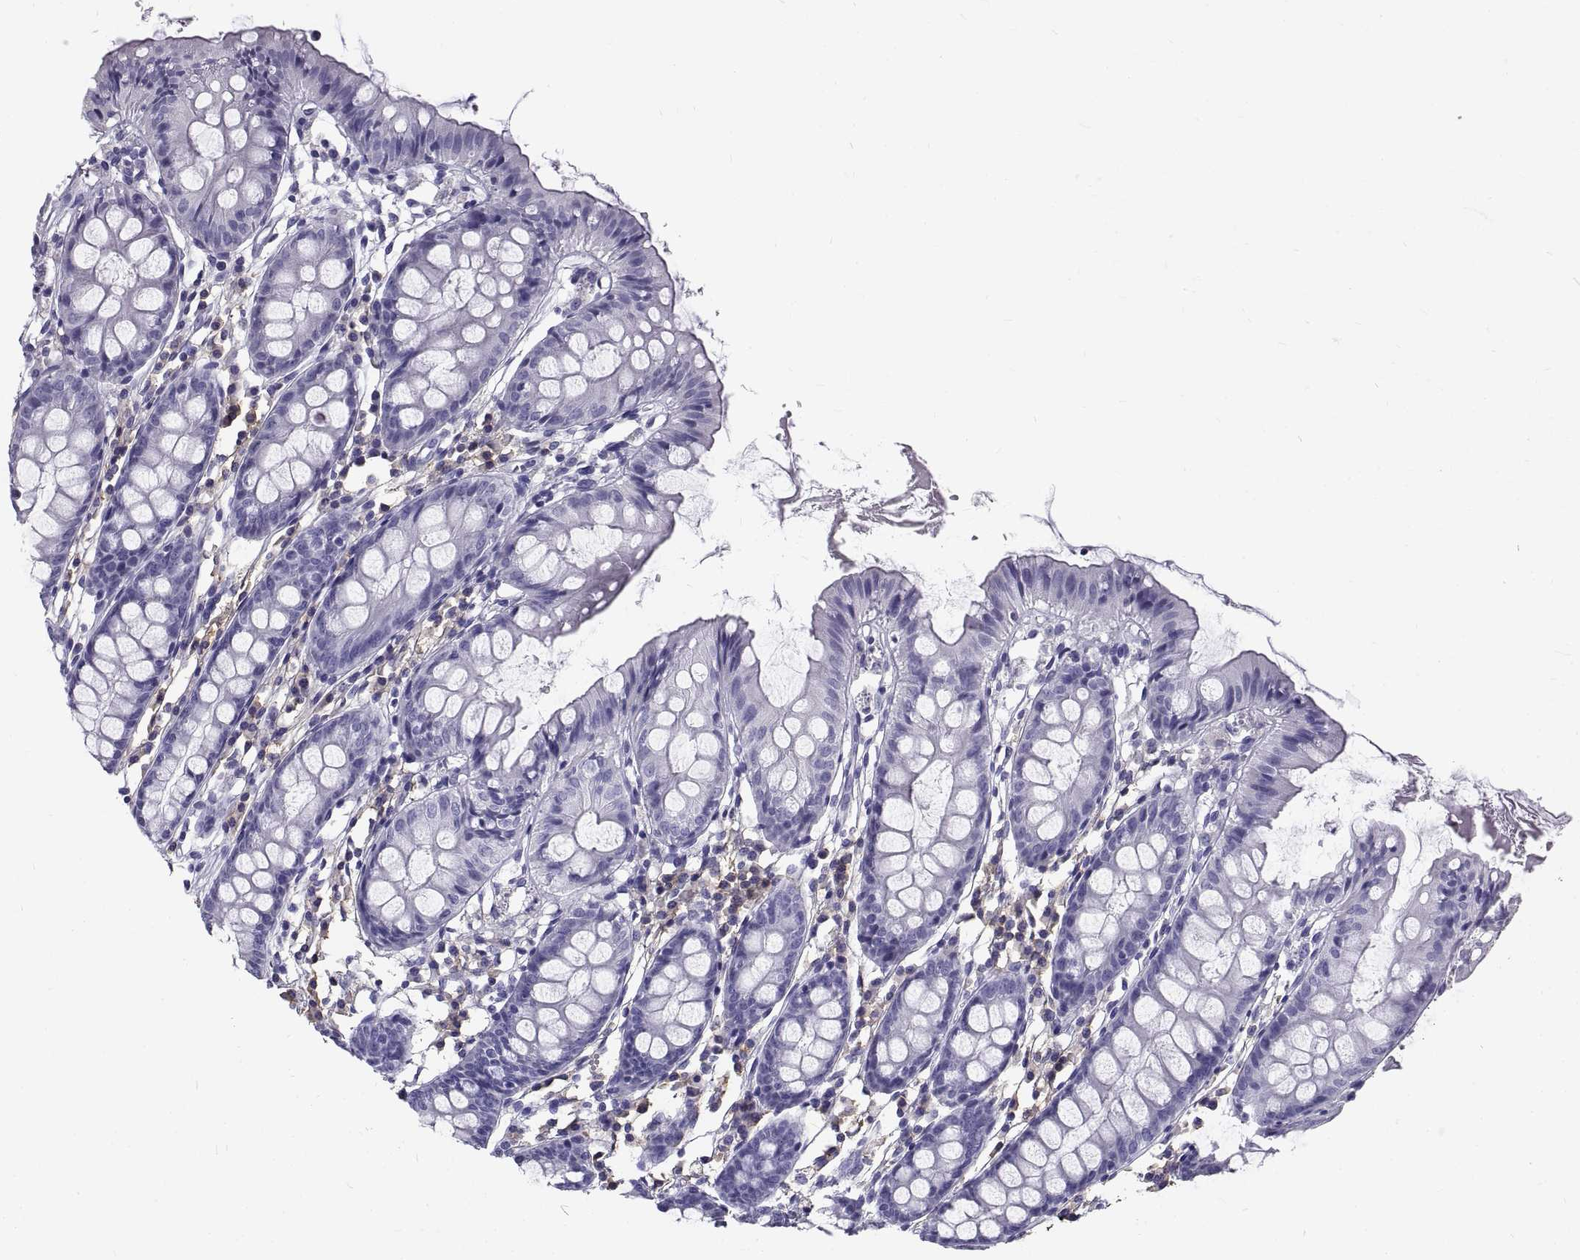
{"staining": {"intensity": "negative", "quantity": "none", "location": "none"}, "tissue": "colon", "cell_type": "Endothelial cells", "image_type": "normal", "snomed": [{"axis": "morphology", "description": "Normal tissue, NOS"}, {"axis": "topography", "description": "Colon"}], "caption": "IHC image of benign colon: colon stained with DAB (3,3'-diaminobenzidine) shows no significant protein staining in endothelial cells.", "gene": "GNG12", "patient": {"sex": "female", "age": 84}}